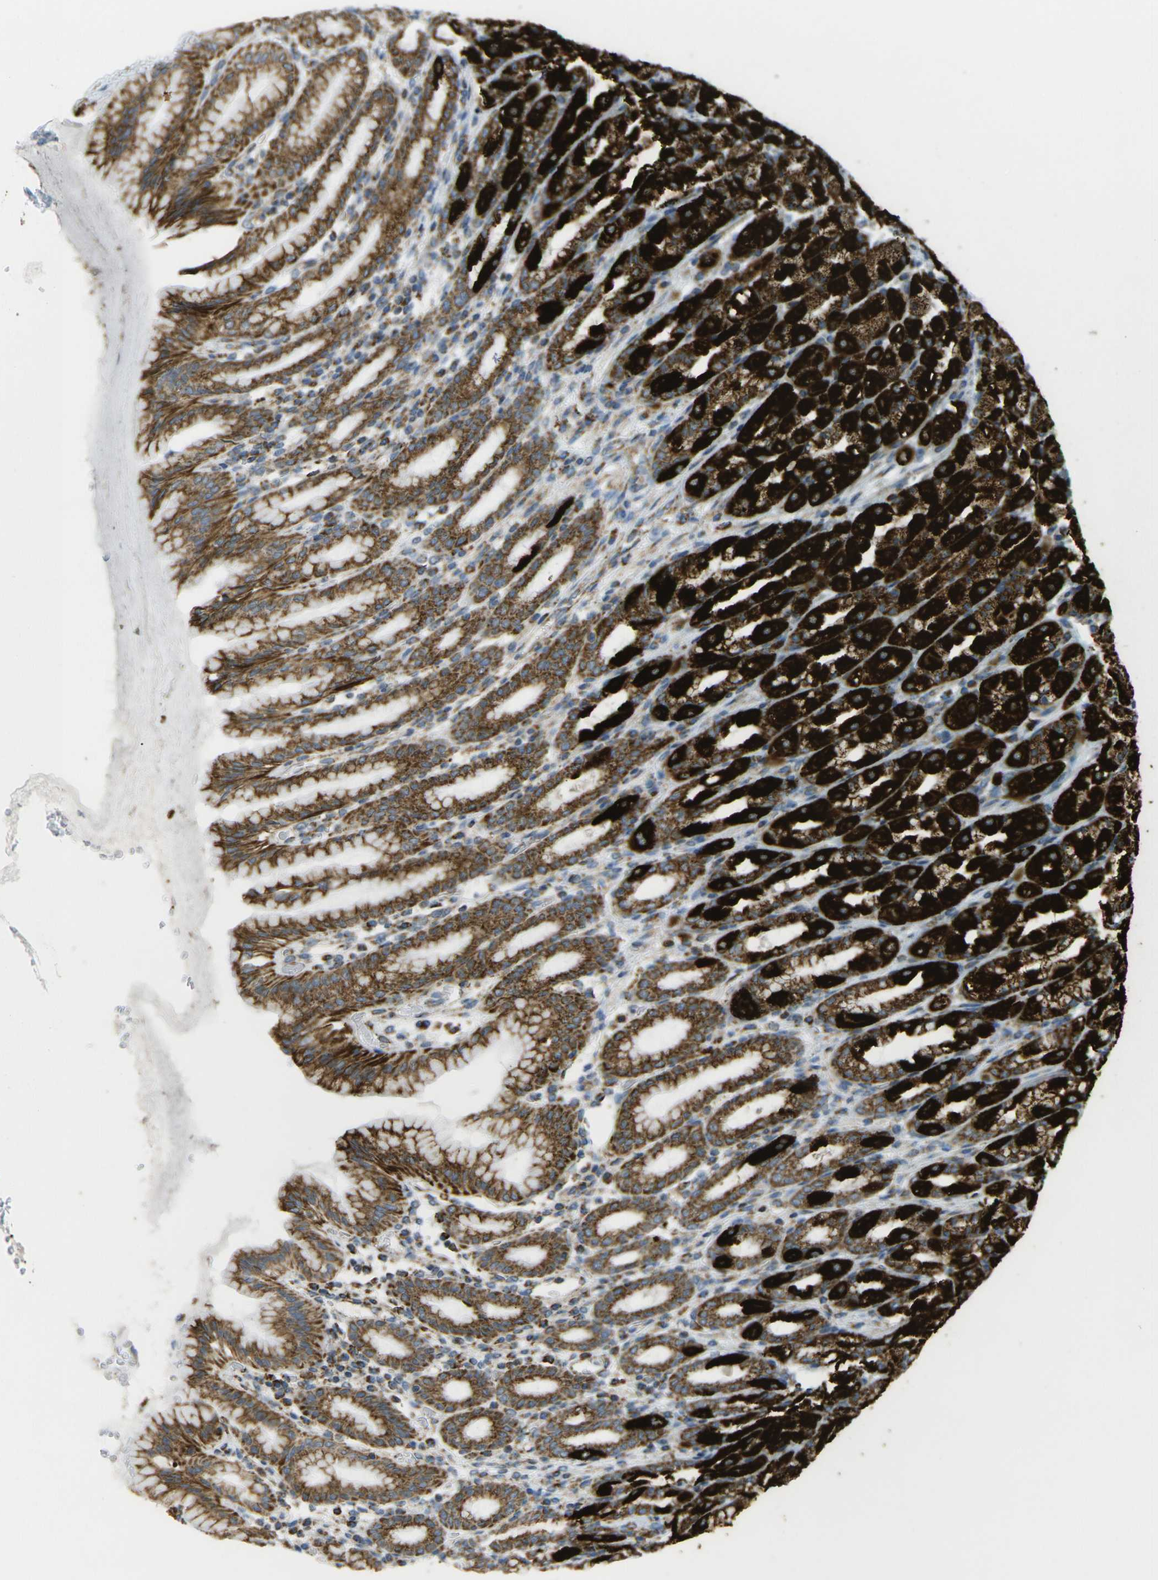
{"staining": {"intensity": "strong", "quantity": ">75%", "location": "cytoplasmic/membranous"}, "tissue": "stomach", "cell_type": "Glandular cells", "image_type": "normal", "snomed": [{"axis": "morphology", "description": "Normal tissue, NOS"}, {"axis": "topography", "description": "Stomach, upper"}], "caption": "This image shows benign stomach stained with immunohistochemistry to label a protein in brown. The cytoplasmic/membranous of glandular cells show strong positivity for the protein. Nuclei are counter-stained blue.", "gene": "CYB5R1", "patient": {"sex": "male", "age": 68}}